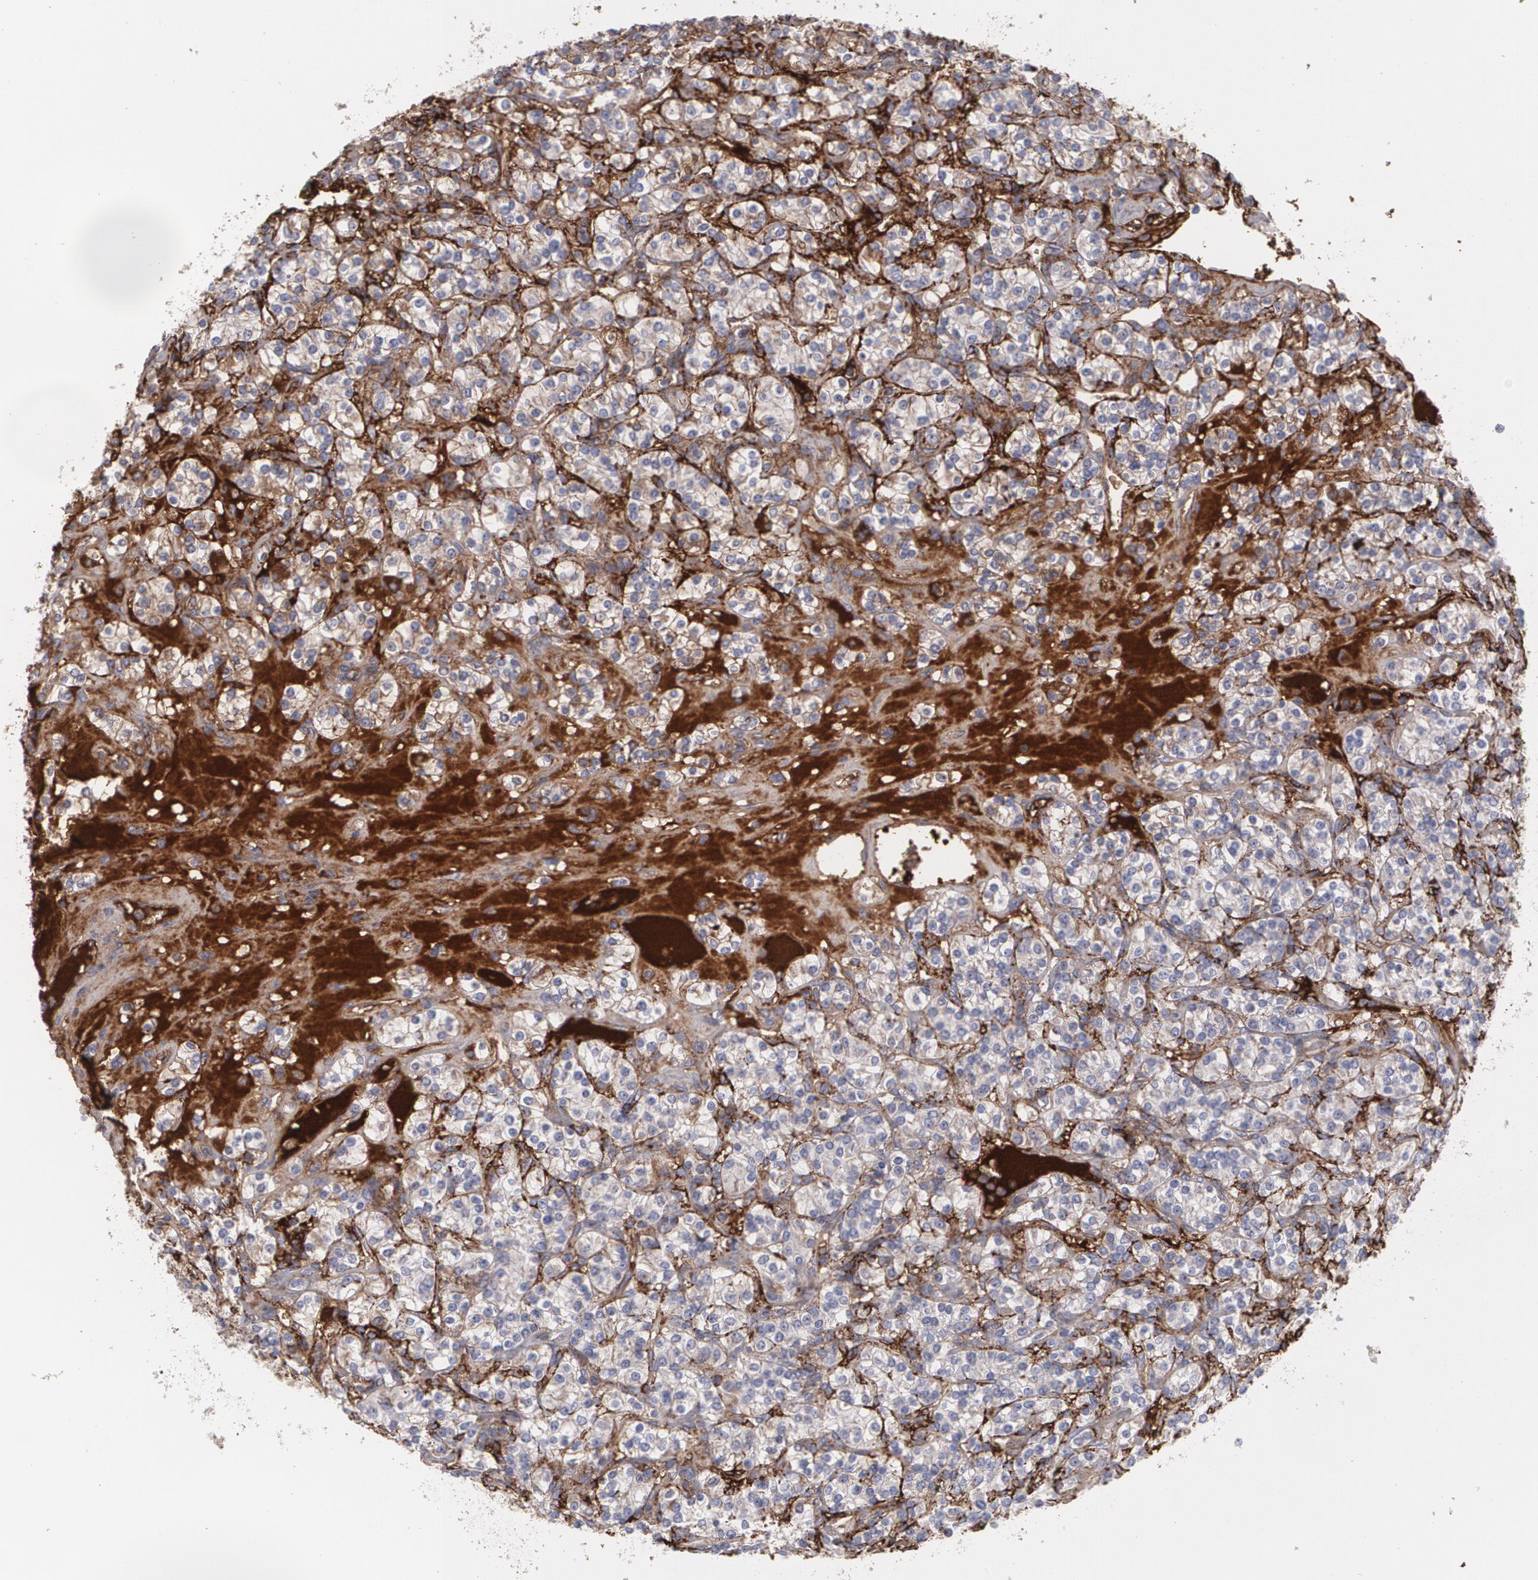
{"staining": {"intensity": "moderate", "quantity": ">75%", "location": "cytoplasmic/membranous"}, "tissue": "renal cancer", "cell_type": "Tumor cells", "image_type": "cancer", "snomed": [{"axis": "morphology", "description": "Carcinoid, malignant, NOS"}, {"axis": "topography", "description": "Kidney"}], "caption": "Immunohistochemical staining of malignant carcinoid (renal) shows moderate cytoplasmic/membranous protein staining in about >75% of tumor cells. The protein of interest is stained brown, and the nuclei are stained in blue (DAB (3,3'-diaminobenzidine) IHC with brightfield microscopy, high magnification).", "gene": "FBLN1", "patient": {"sex": "female", "age": 41}}